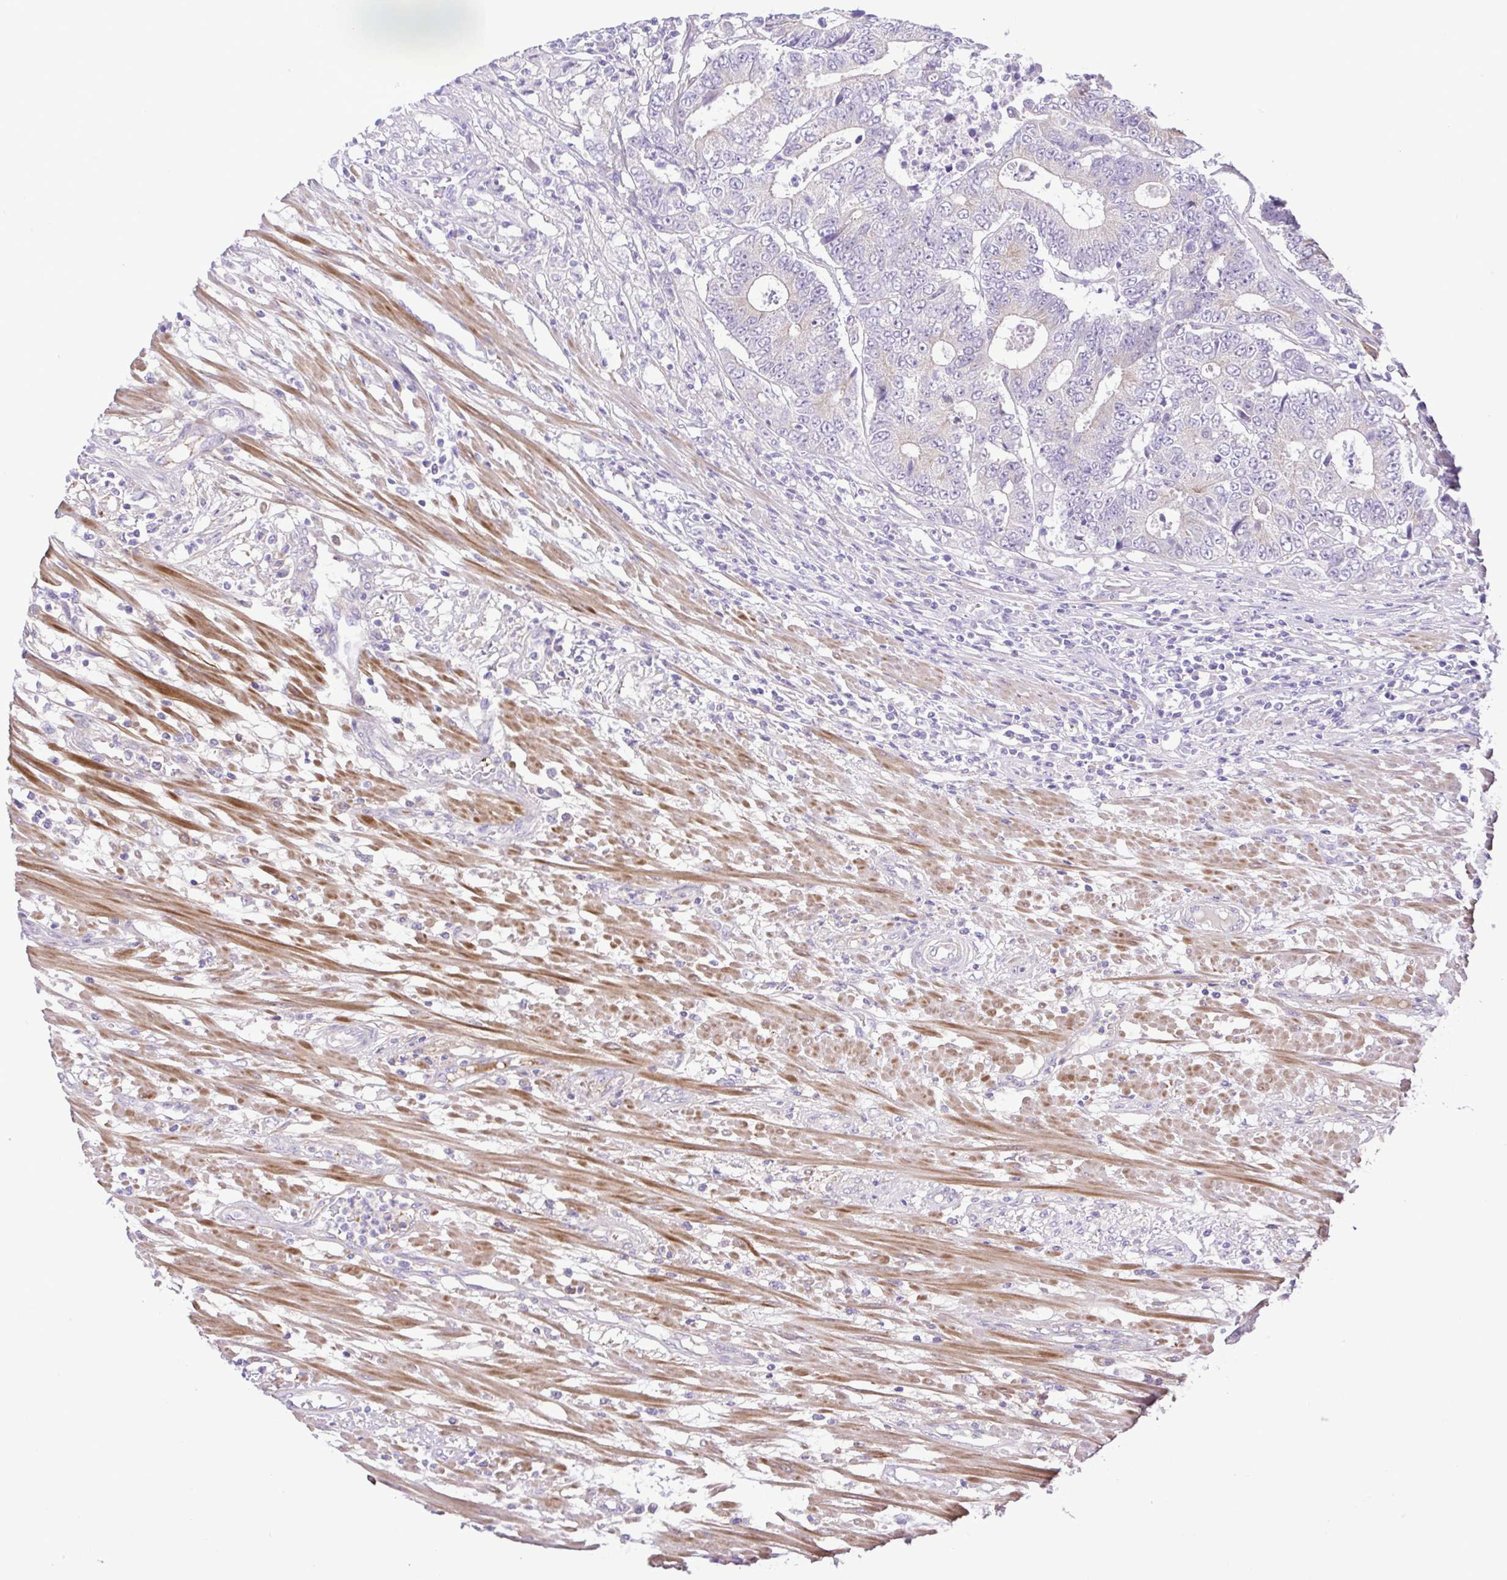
{"staining": {"intensity": "negative", "quantity": "none", "location": "none"}, "tissue": "colorectal cancer", "cell_type": "Tumor cells", "image_type": "cancer", "snomed": [{"axis": "morphology", "description": "Adenocarcinoma, NOS"}, {"axis": "topography", "description": "Colon"}], "caption": "Protein analysis of adenocarcinoma (colorectal) exhibits no significant expression in tumor cells. (Brightfield microscopy of DAB immunohistochemistry at high magnification).", "gene": "GABBR2", "patient": {"sex": "female", "age": 48}}